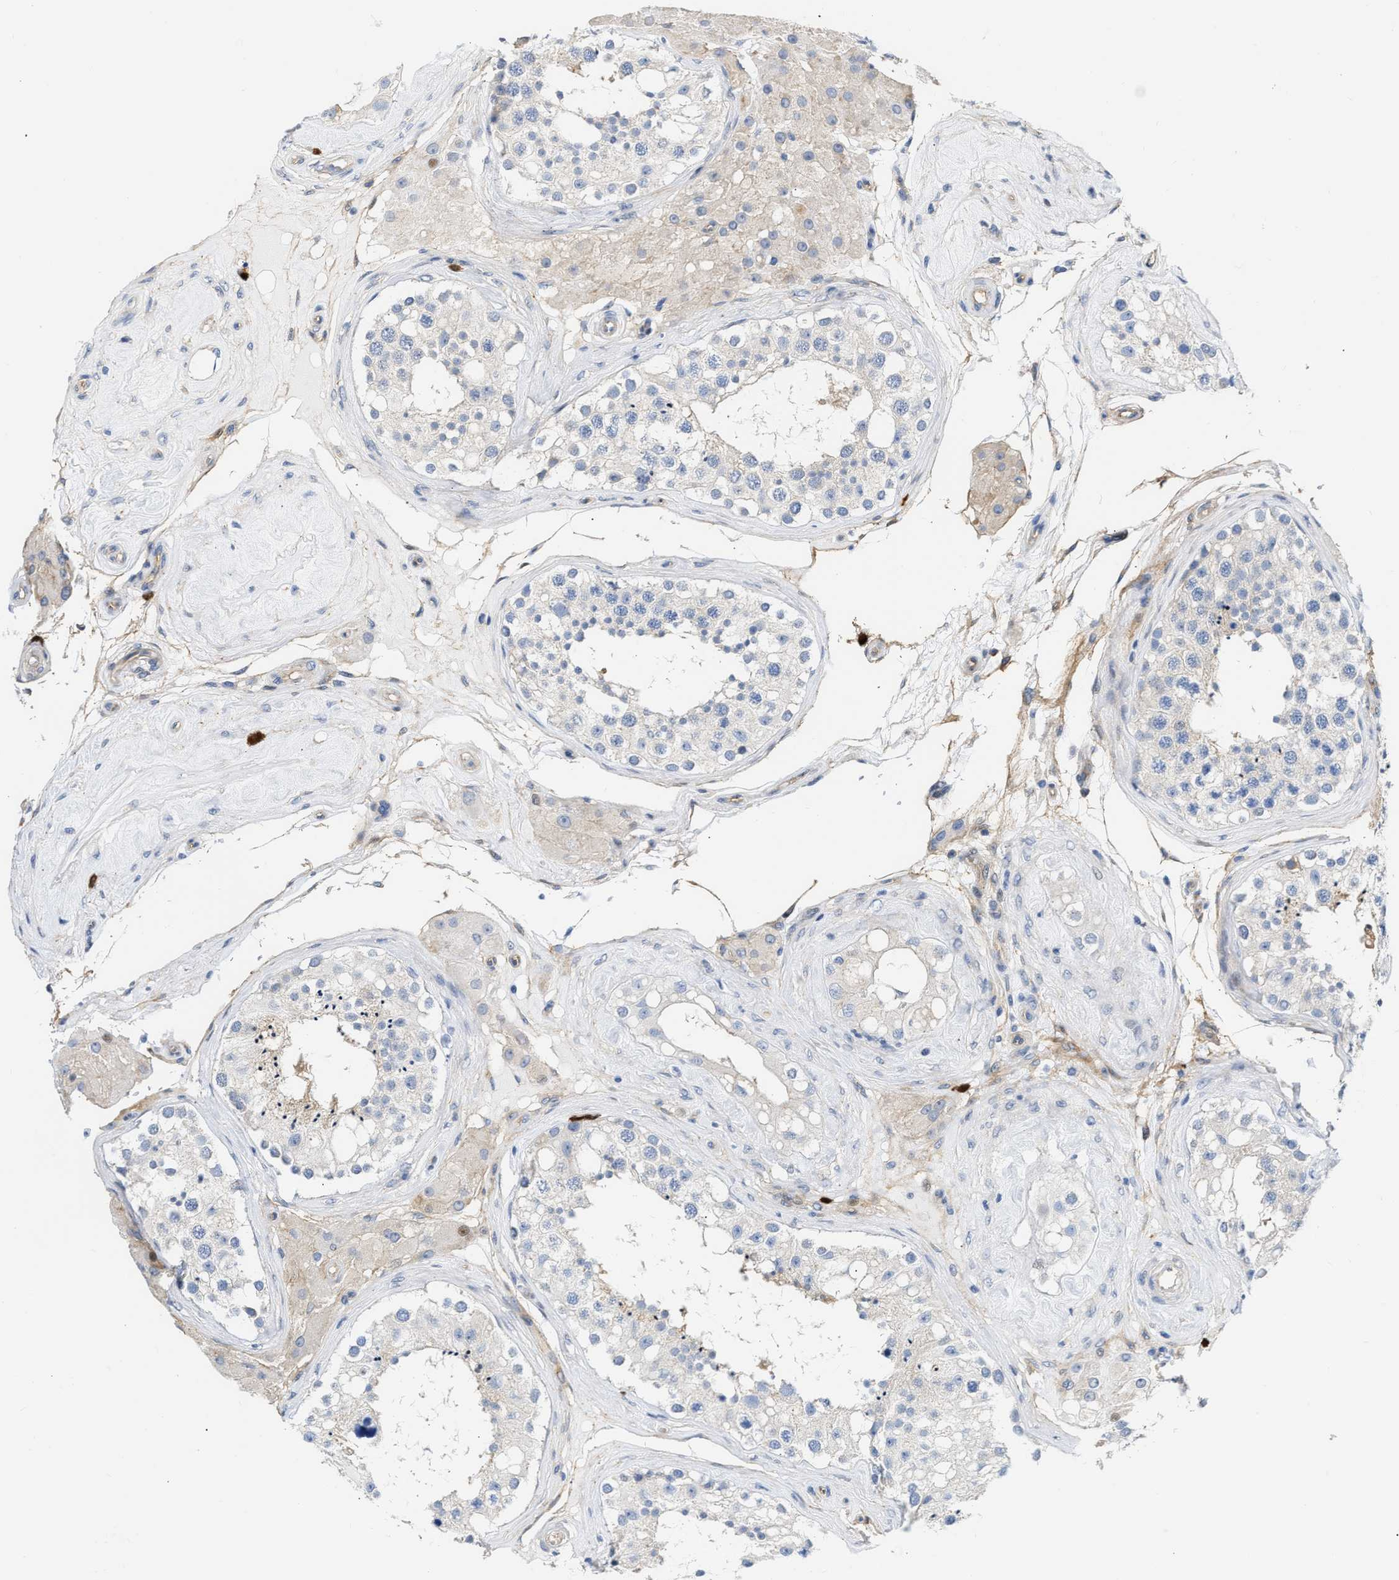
{"staining": {"intensity": "negative", "quantity": "none", "location": "none"}, "tissue": "testis", "cell_type": "Cells in seminiferous ducts", "image_type": "normal", "snomed": [{"axis": "morphology", "description": "Normal tissue, NOS"}, {"axis": "topography", "description": "Testis"}], "caption": "Cells in seminiferous ducts show no significant expression in benign testis.", "gene": "FHL1", "patient": {"sex": "male", "age": 68}}